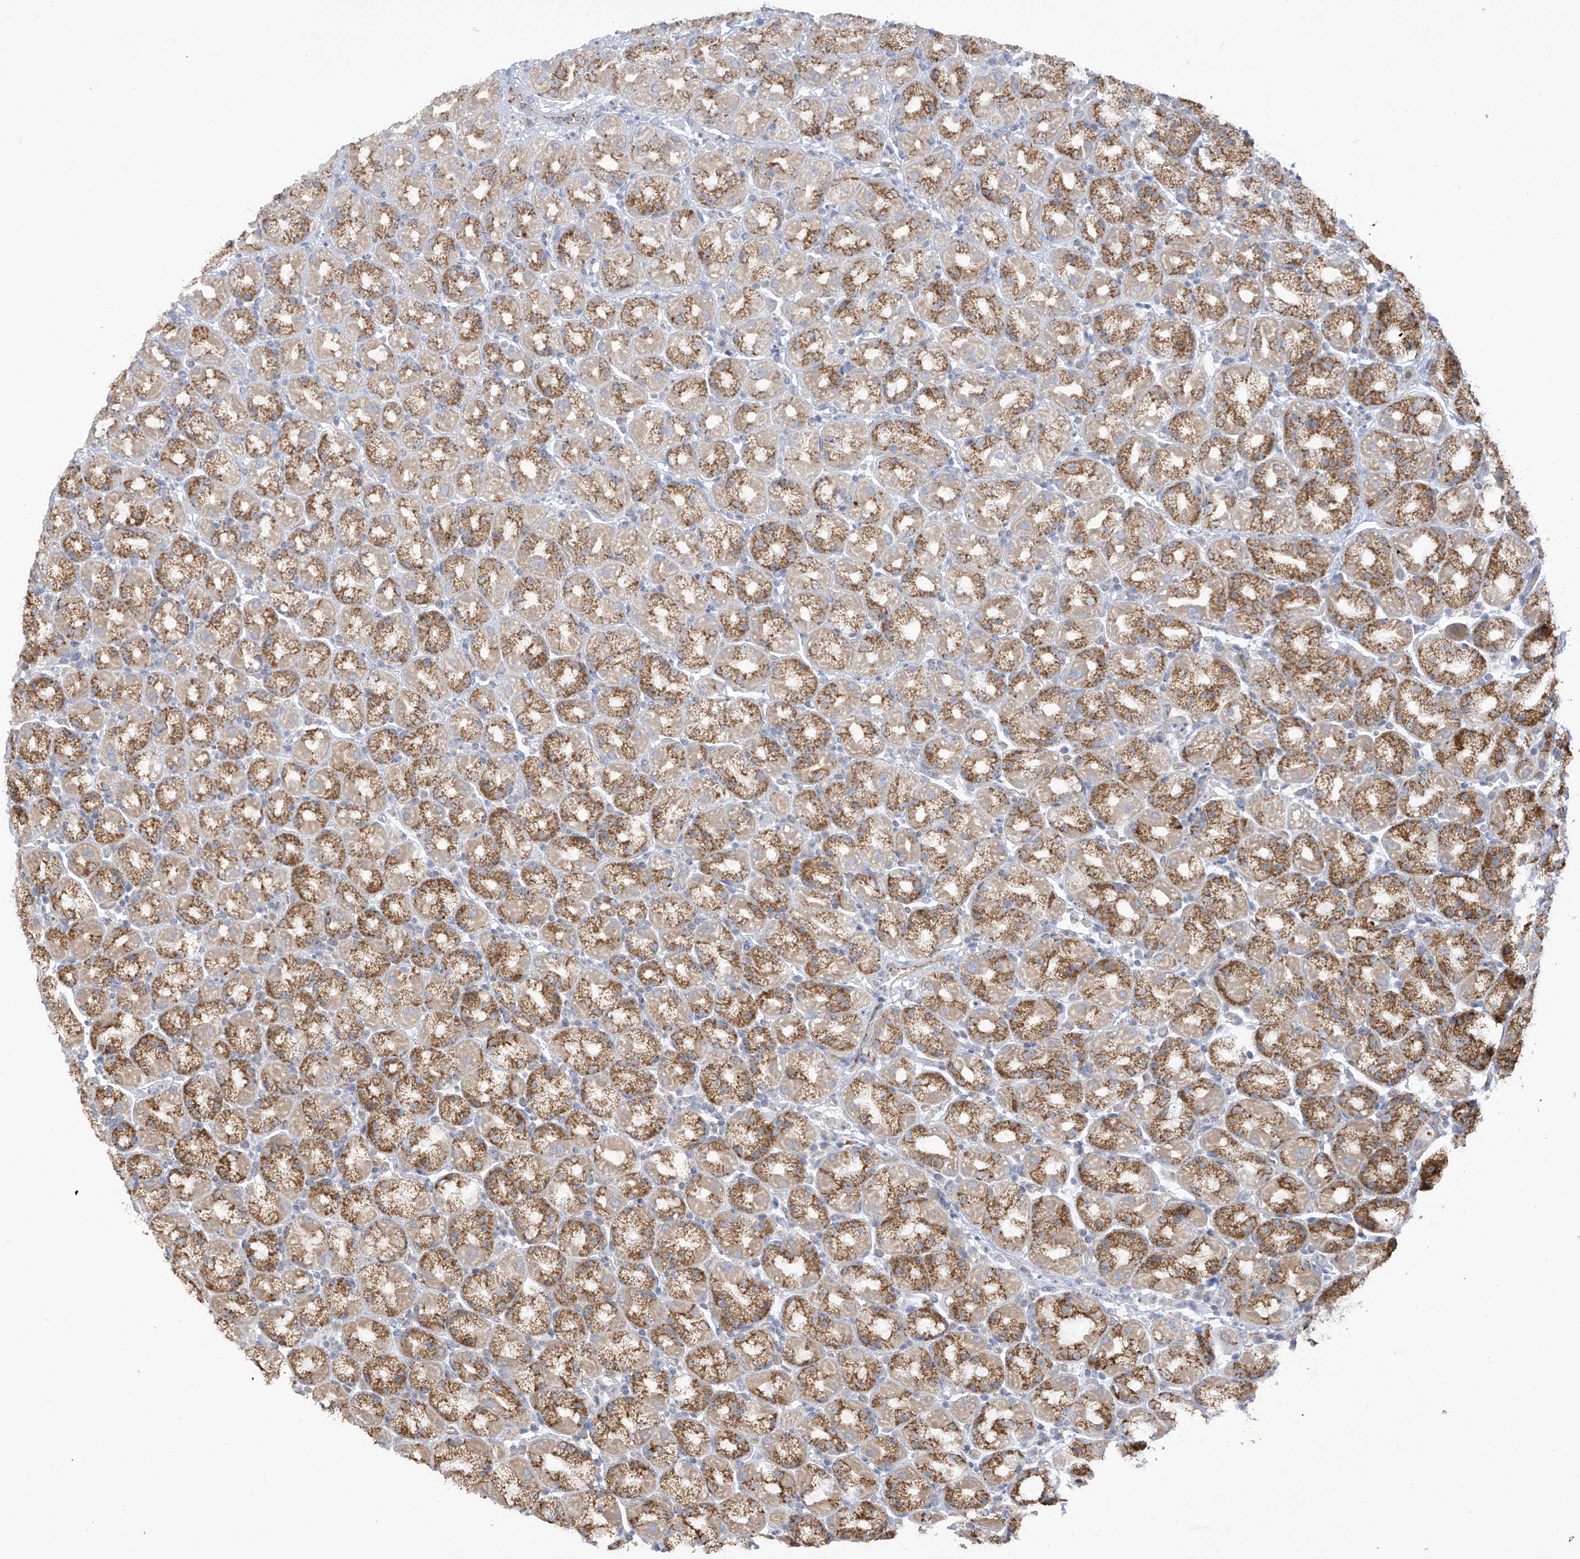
{"staining": {"intensity": "moderate", "quantity": ">75%", "location": "cytoplasmic/membranous"}, "tissue": "stomach", "cell_type": "Glandular cells", "image_type": "normal", "snomed": [{"axis": "morphology", "description": "Normal tissue, NOS"}, {"axis": "topography", "description": "Stomach, upper"}], "caption": "Immunohistochemistry photomicrograph of unremarkable stomach: human stomach stained using IHC shows medium levels of moderate protein expression localized specifically in the cytoplasmic/membranous of glandular cells, appearing as a cytoplasmic/membranous brown color.", "gene": "SCGB1D2", "patient": {"sex": "male", "age": 68}}